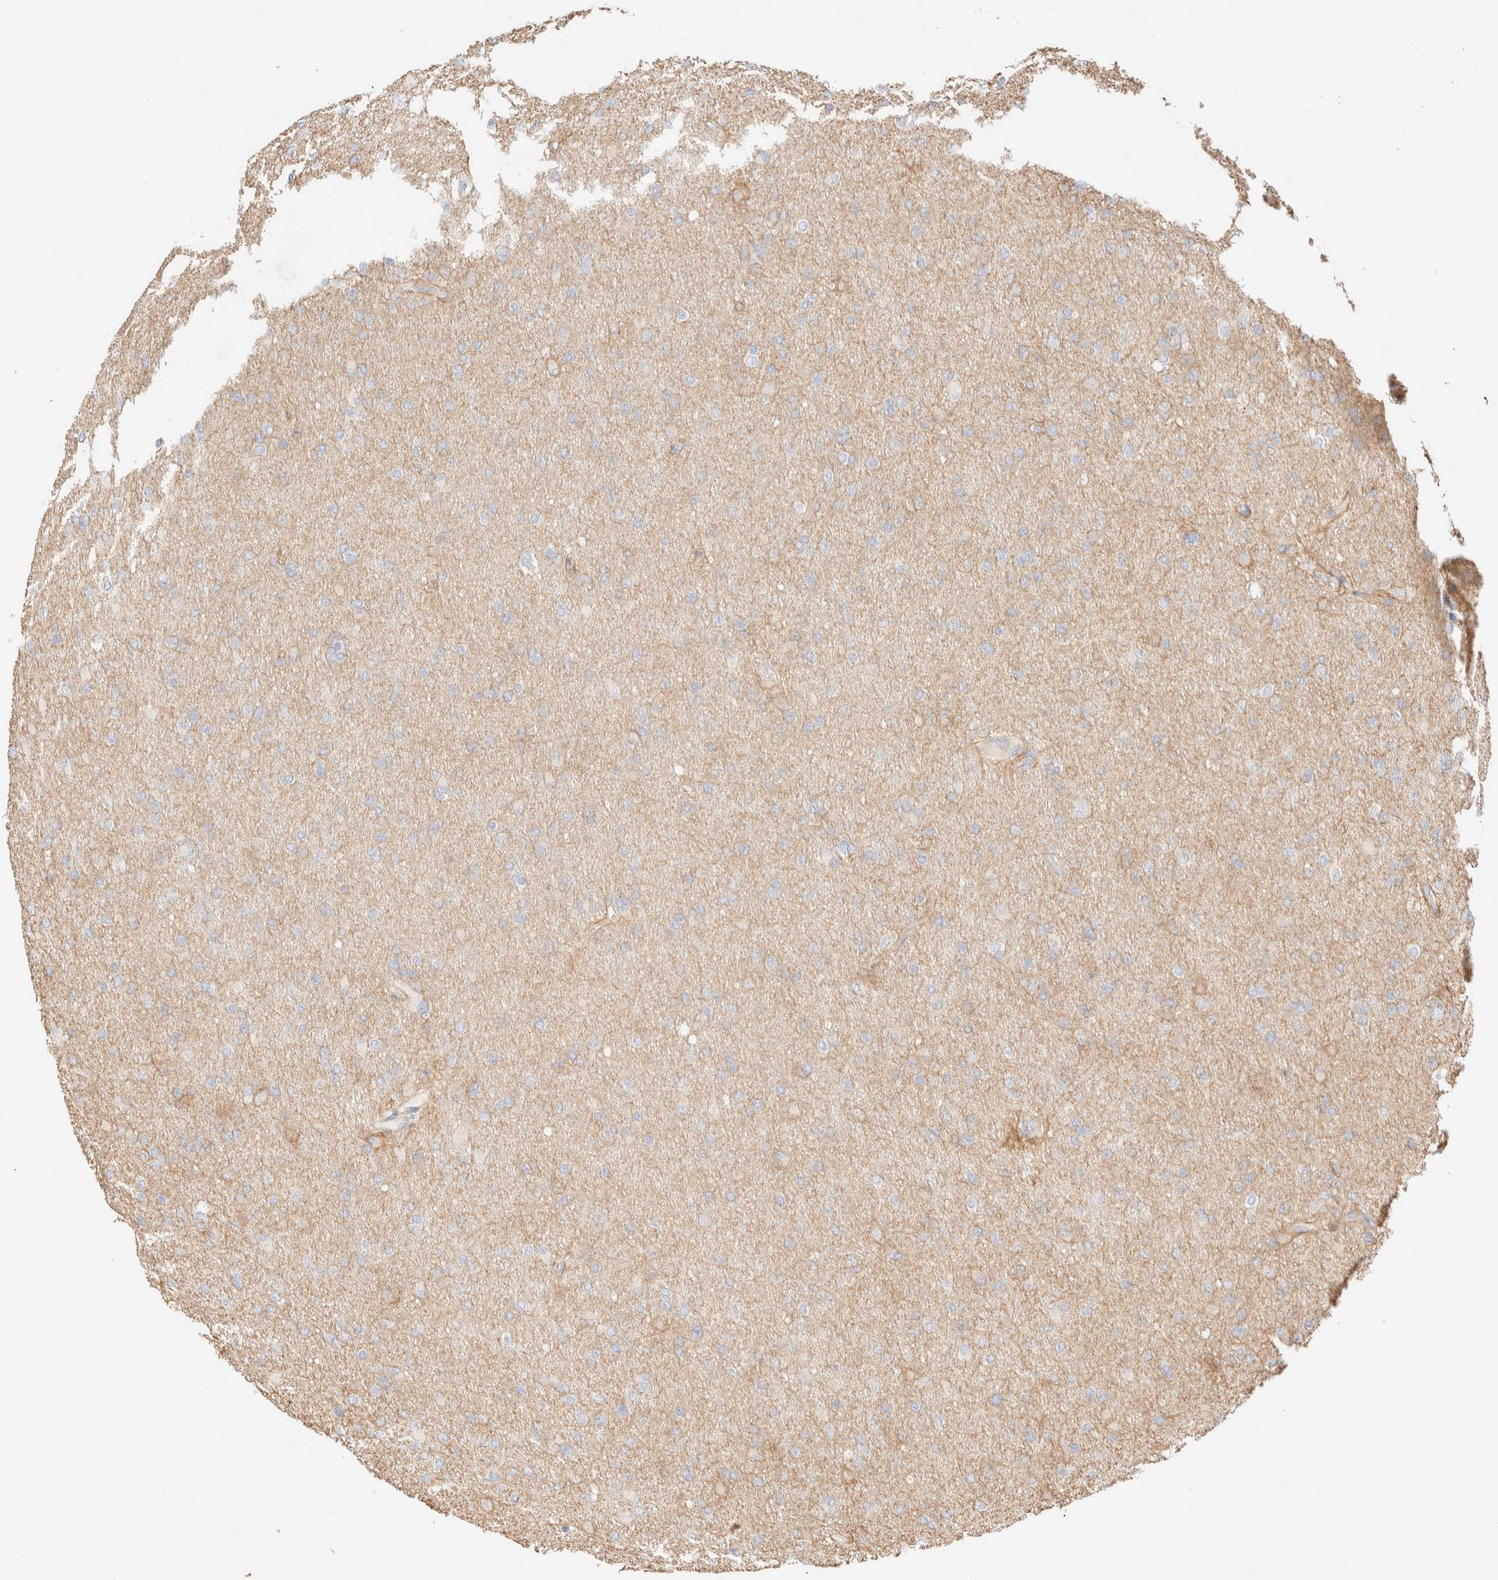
{"staining": {"intensity": "weak", "quantity": "<25%", "location": "cytoplasmic/membranous"}, "tissue": "glioma", "cell_type": "Tumor cells", "image_type": "cancer", "snomed": [{"axis": "morphology", "description": "Glioma, malignant, High grade"}, {"axis": "topography", "description": "Cerebral cortex"}], "caption": "Glioma stained for a protein using immunohistochemistry (IHC) exhibits no expression tumor cells.", "gene": "NIBAN2", "patient": {"sex": "female", "age": 36}}